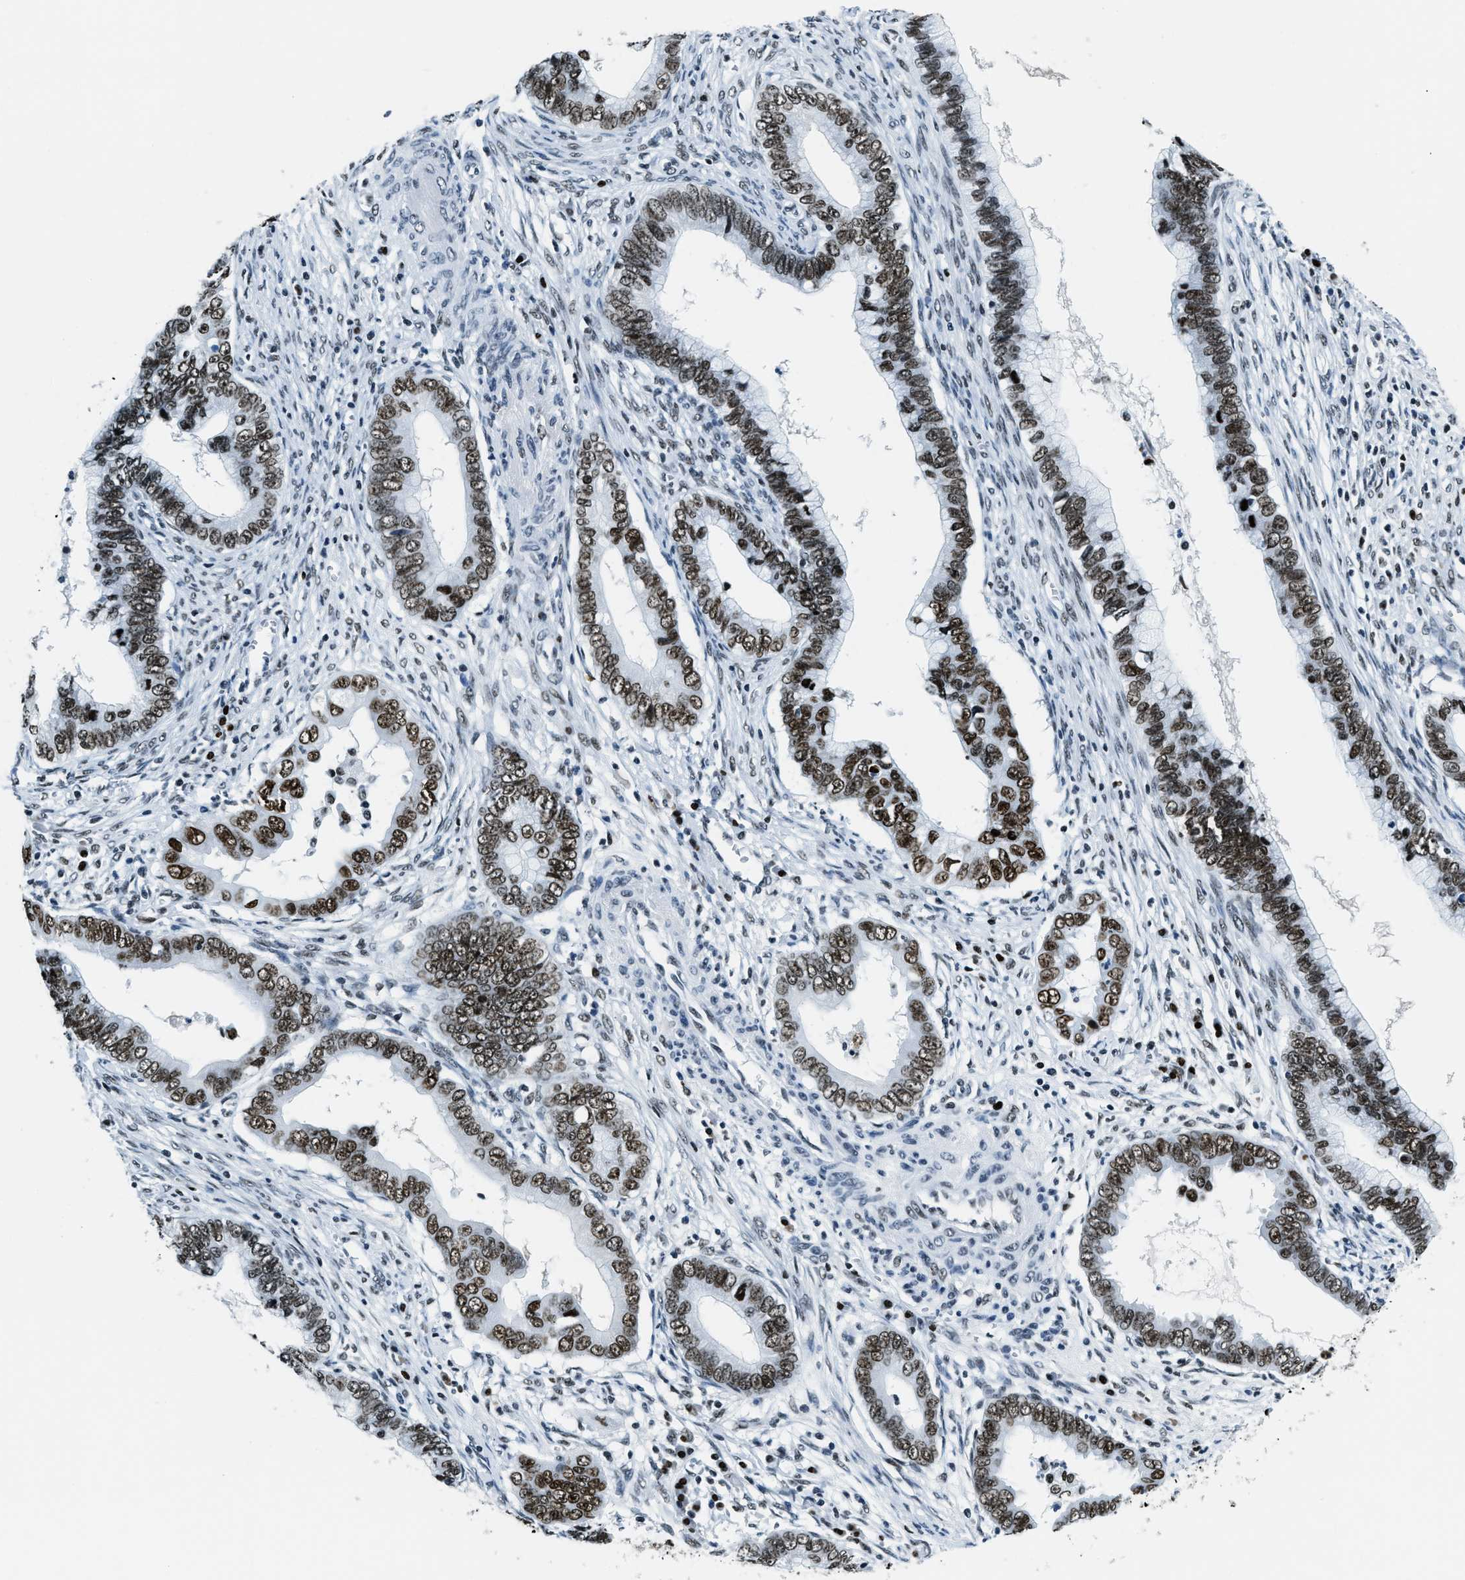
{"staining": {"intensity": "strong", "quantity": ">75%", "location": "nuclear"}, "tissue": "cervical cancer", "cell_type": "Tumor cells", "image_type": "cancer", "snomed": [{"axis": "morphology", "description": "Adenocarcinoma, NOS"}, {"axis": "topography", "description": "Cervix"}], "caption": "Brown immunohistochemical staining in cervical cancer exhibits strong nuclear expression in approximately >75% of tumor cells.", "gene": "TOP1", "patient": {"sex": "female", "age": 44}}